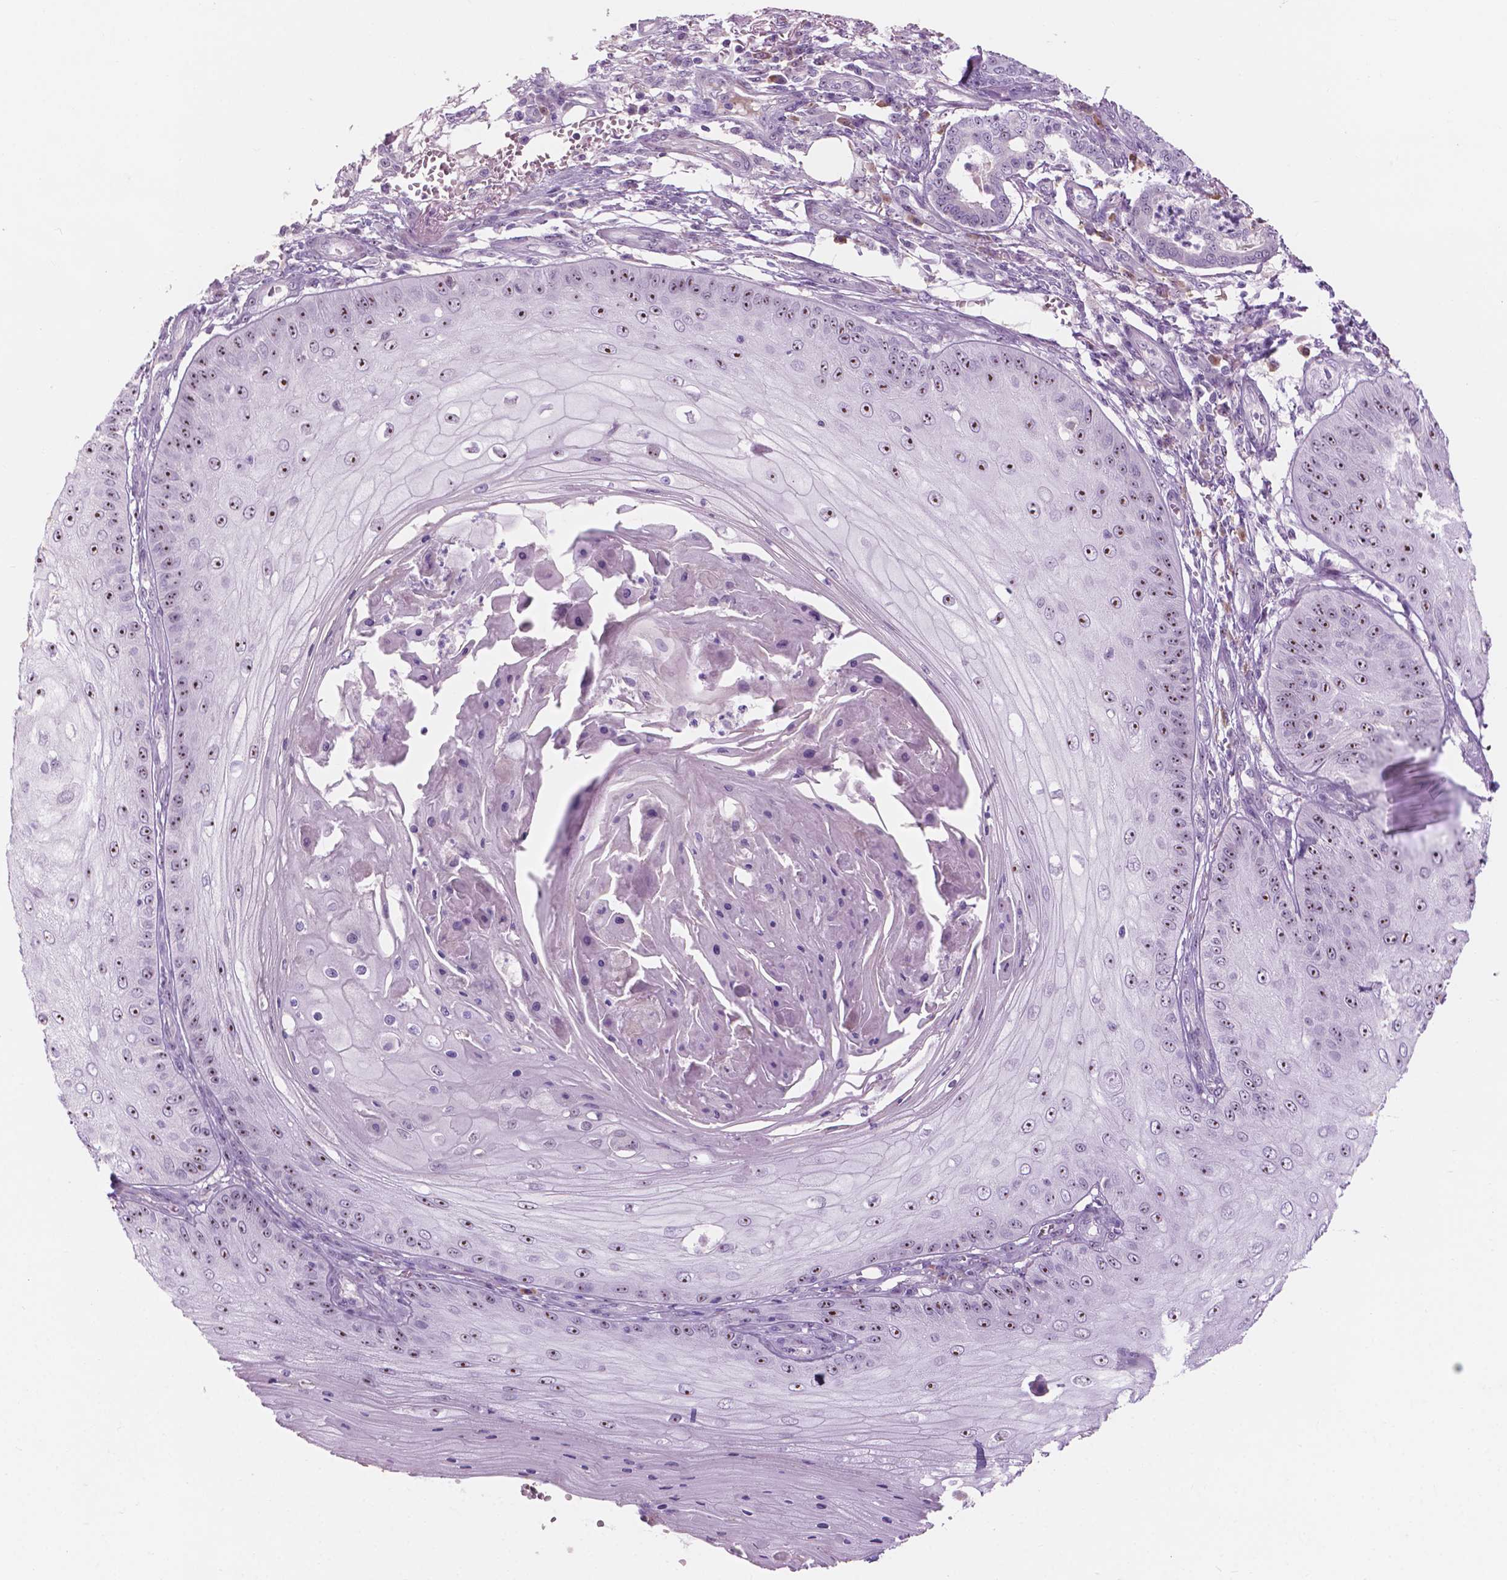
{"staining": {"intensity": "strong", "quantity": ">75%", "location": "nuclear"}, "tissue": "skin cancer", "cell_type": "Tumor cells", "image_type": "cancer", "snomed": [{"axis": "morphology", "description": "Squamous cell carcinoma, NOS"}, {"axis": "topography", "description": "Skin"}], "caption": "Skin squamous cell carcinoma stained with a protein marker exhibits strong staining in tumor cells.", "gene": "ZNF853", "patient": {"sex": "male", "age": 70}}